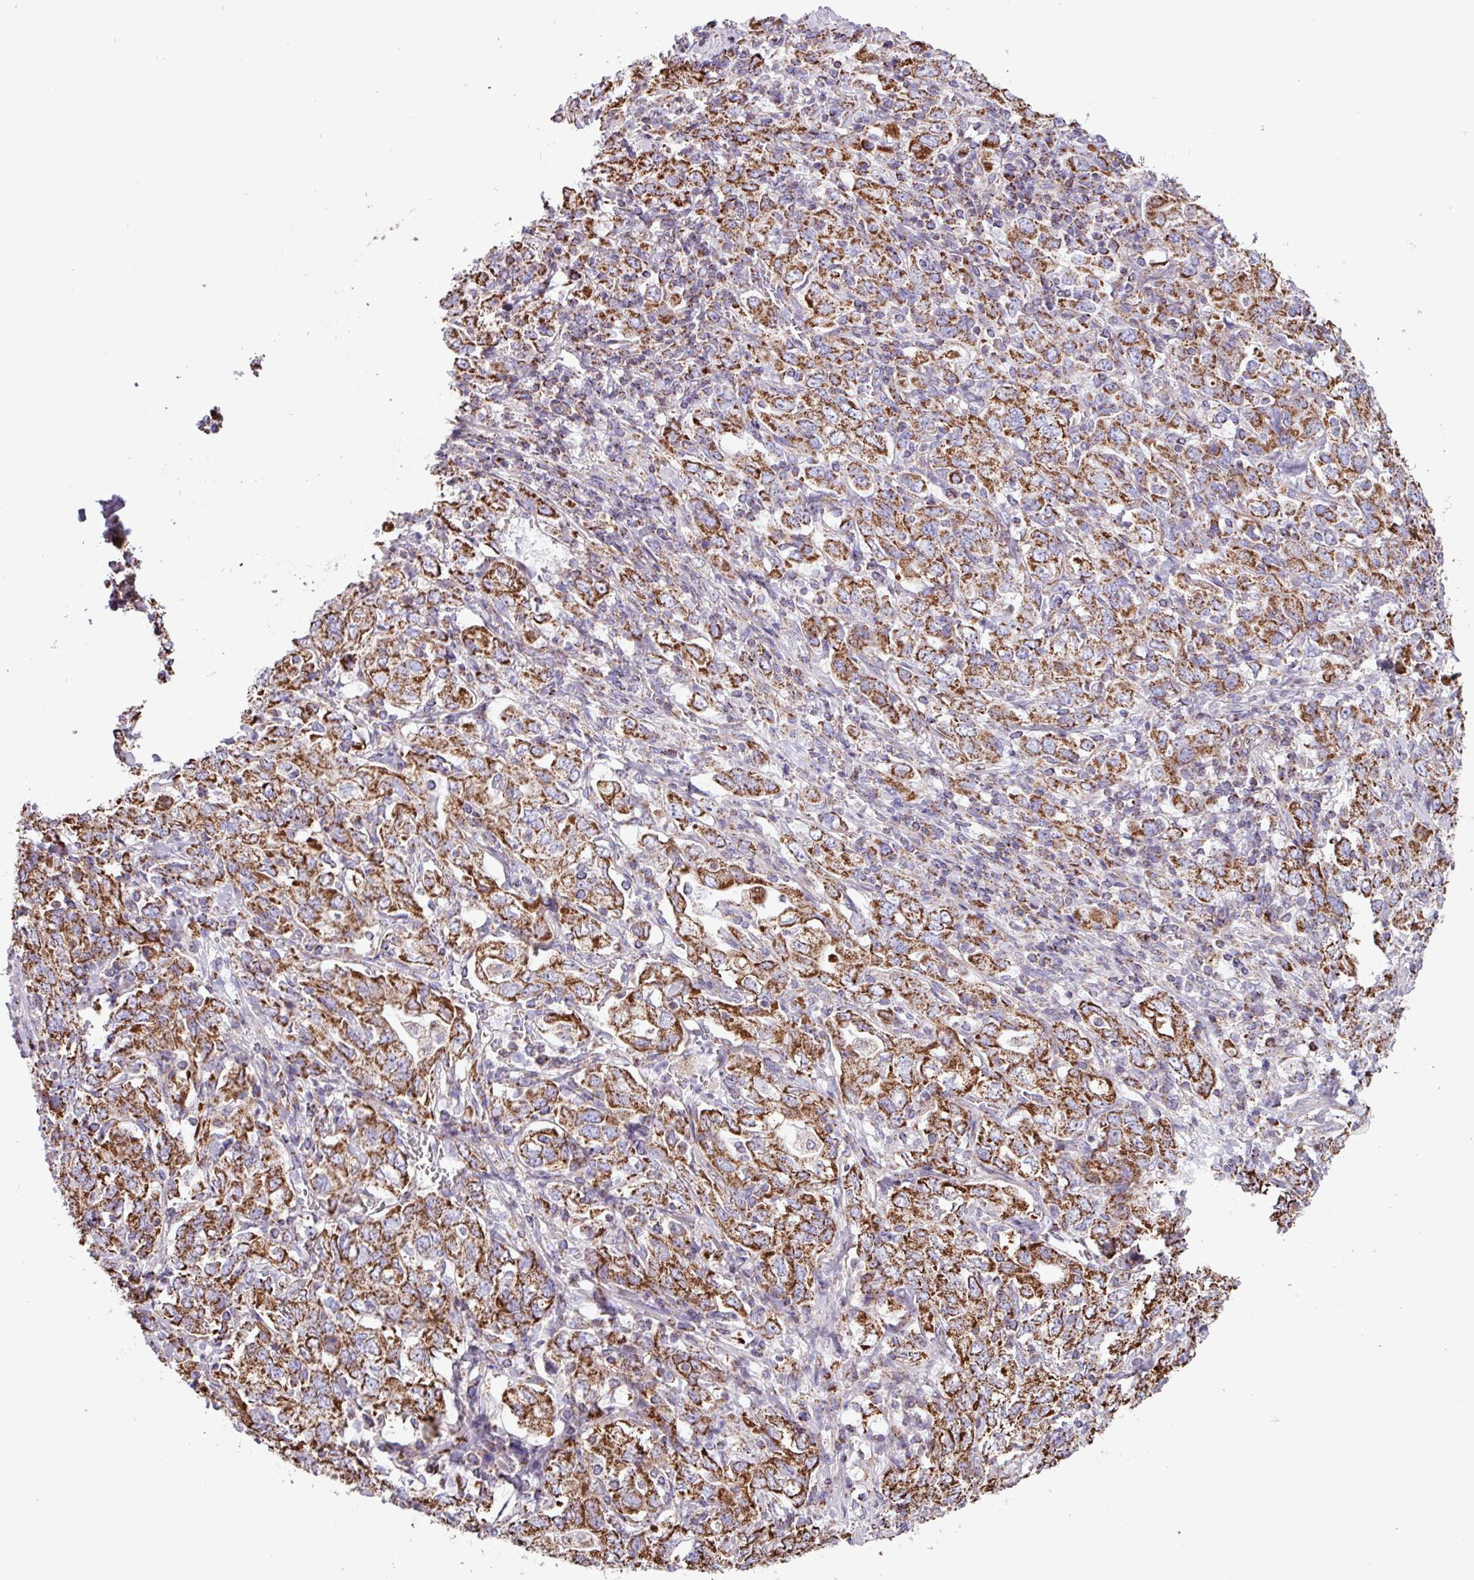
{"staining": {"intensity": "strong", "quantity": ">75%", "location": "cytoplasmic/membranous"}, "tissue": "stomach cancer", "cell_type": "Tumor cells", "image_type": "cancer", "snomed": [{"axis": "morphology", "description": "Adenocarcinoma, NOS"}, {"axis": "topography", "description": "Stomach, upper"}, {"axis": "topography", "description": "Stomach"}], "caption": "Immunohistochemistry (DAB) staining of stomach cancer (adenocarcinoma) shows strong cytoplasmic/membranous protein expression in approximately >75% of tumor cells. (brown staining indicates protein expression, while blue staining denotes nuclei).", "gene": "RTL3", "patient": {"sex": "male", "age": 62}}